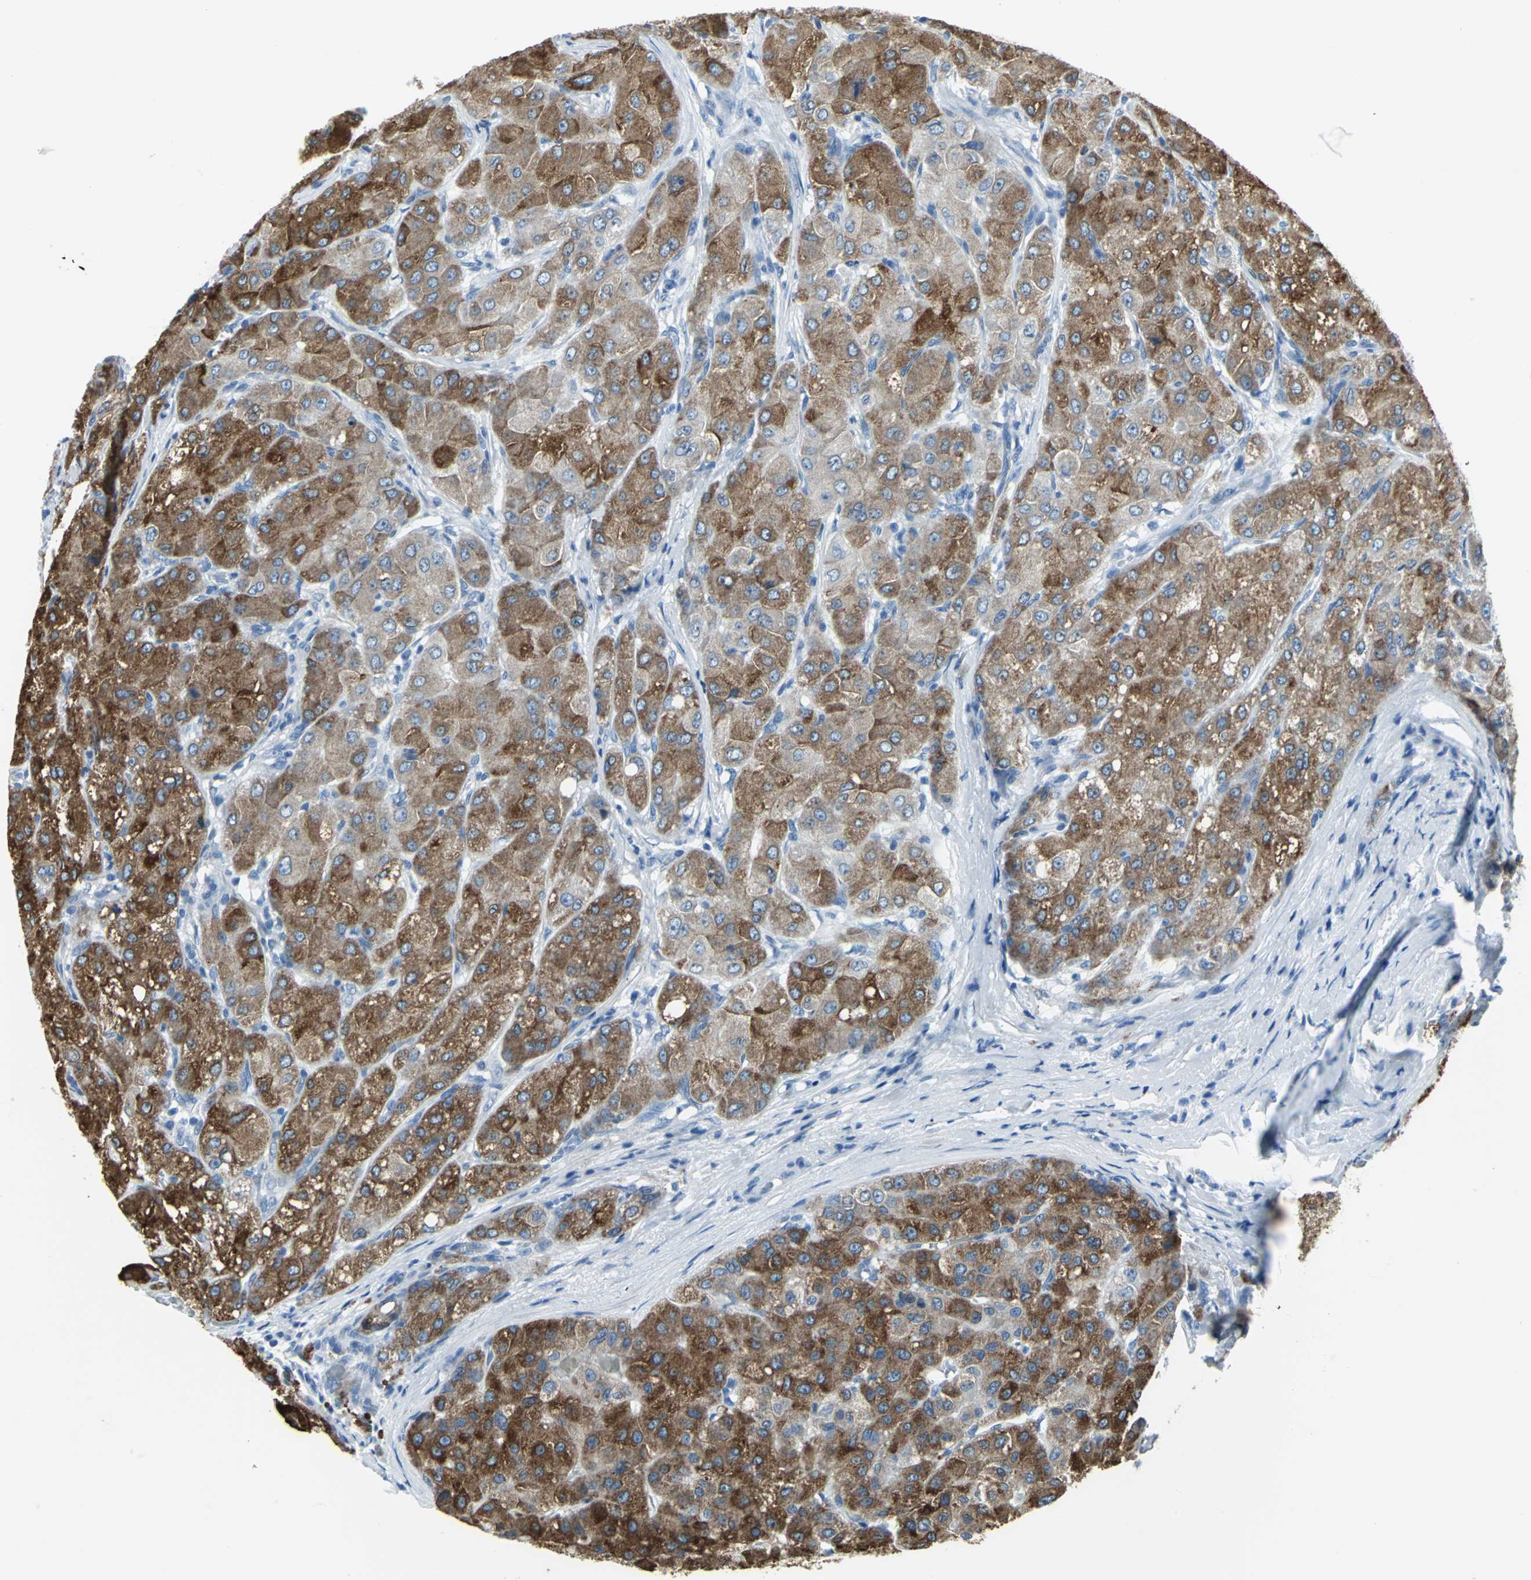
{"staining": {"intensity": "strong", "quantity": ">75%", "location": "cytoplasmic/membranous"}, "tissue": "liver cancer", "cell_type": "Tumor cells", "image_type": "cancer", "snomed": [{"axis": "morphology", "description": "Carcinoma, Hepatocellular, NOS"}, {"axis": "topography", "description": "Liver"}], "caption": "Protein staining shows strong cytoplasmic/membranous positivity in about >75% of tumor cells in liver cancer.", "gene": "CYB5A", "patient": {"sex": "male", "age": 80}}